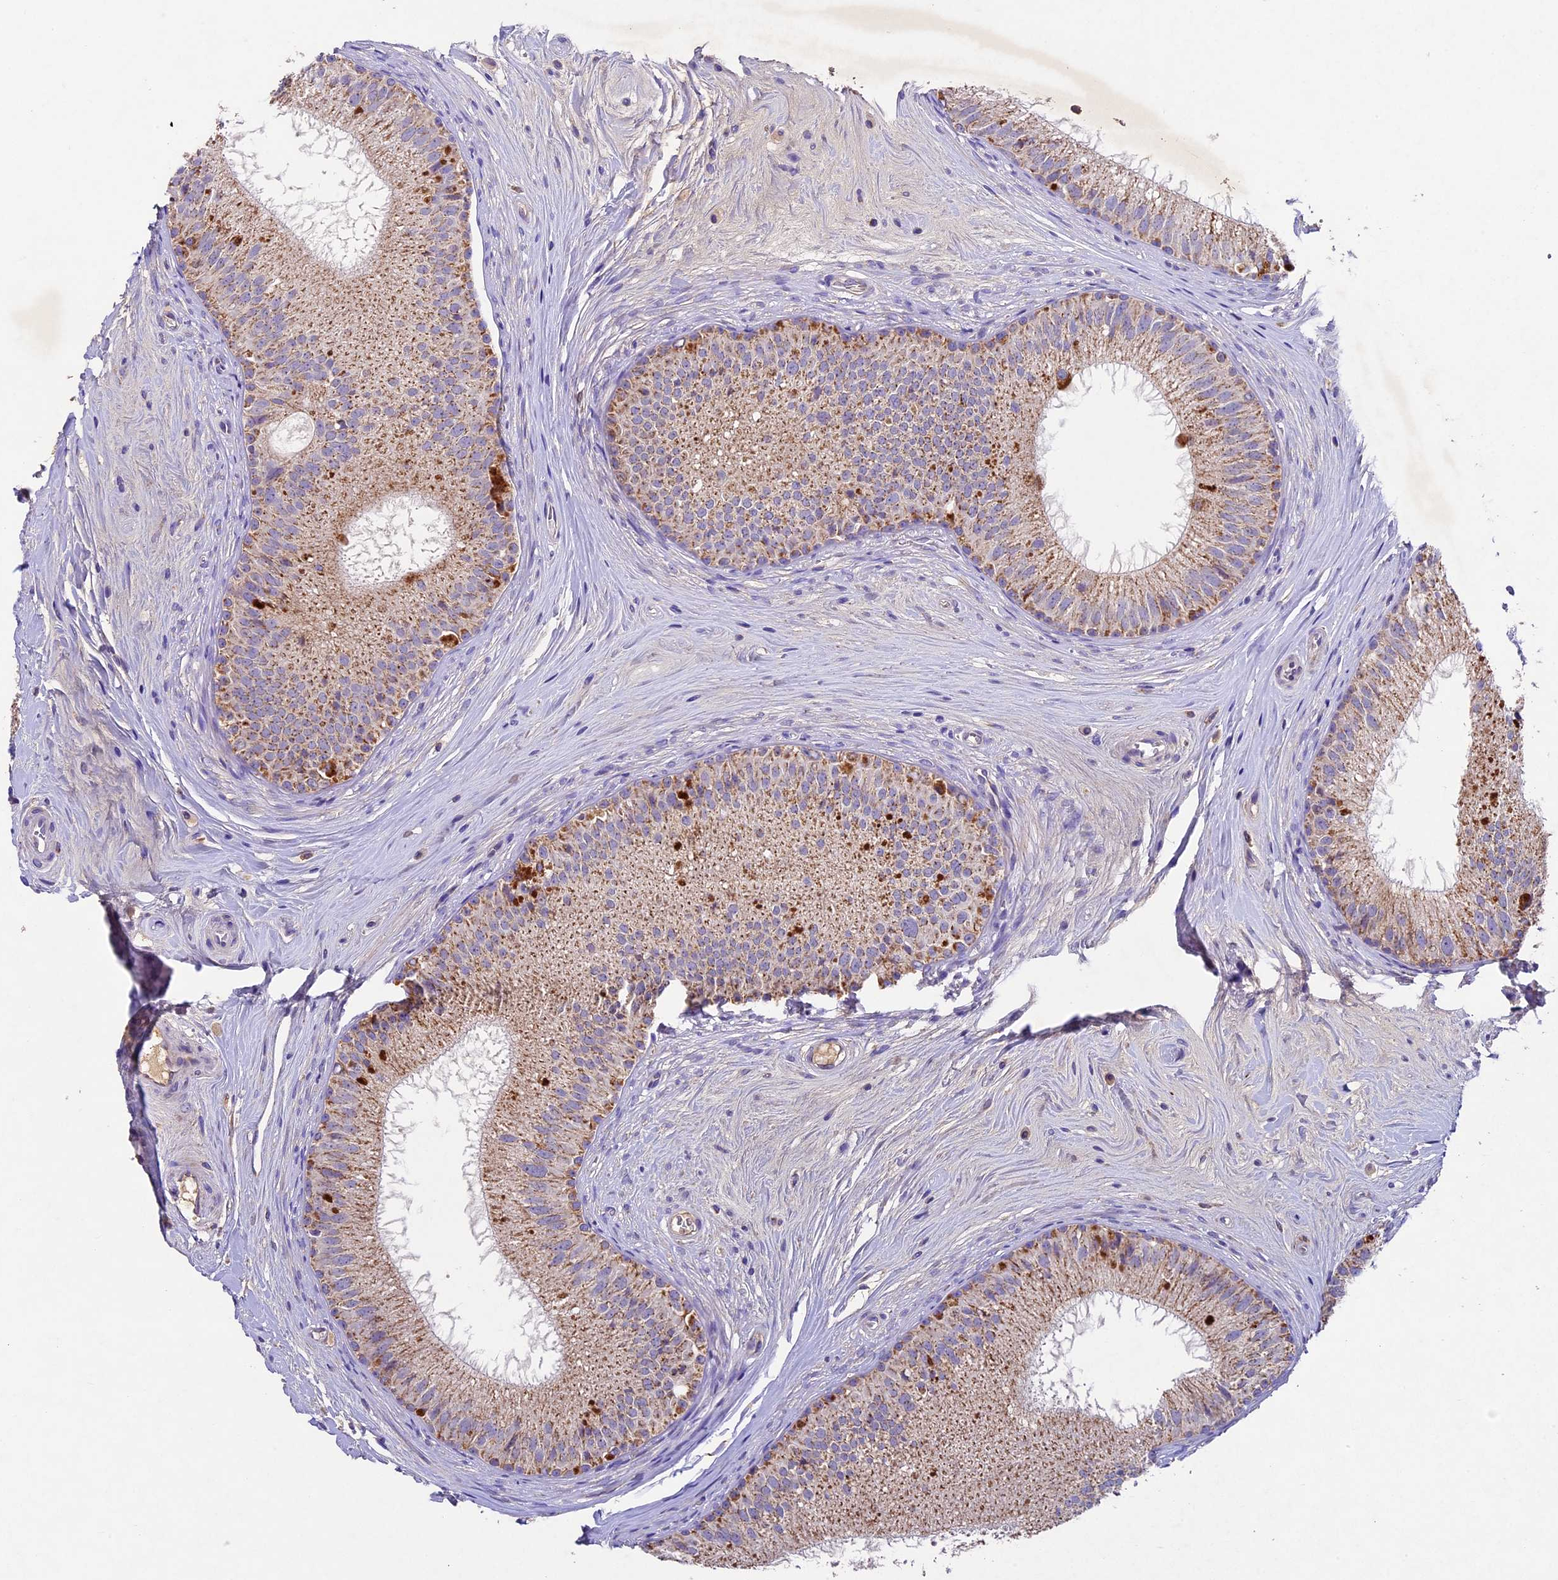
{"staining": {"intensity": "moderate", "quantity": "25%-75%", "location": "cytoplasmic/membranous"}, "tissue": "epididymis", "cell_type": "Glandular cells", "image_type": "normal", "snomed": [{"axis": "morphology", "description": "Normal tissue, NOS"}, {"axis": "topography", "description": "Epididymis"}], "caption": "Protein staining of benign epididymis reveals moderate cytoplasmic/membranous staining in approximately 25%-75% of glandular cells.", "gene": "PMPCB", "patient": {"sex": "male", "age": 33}}